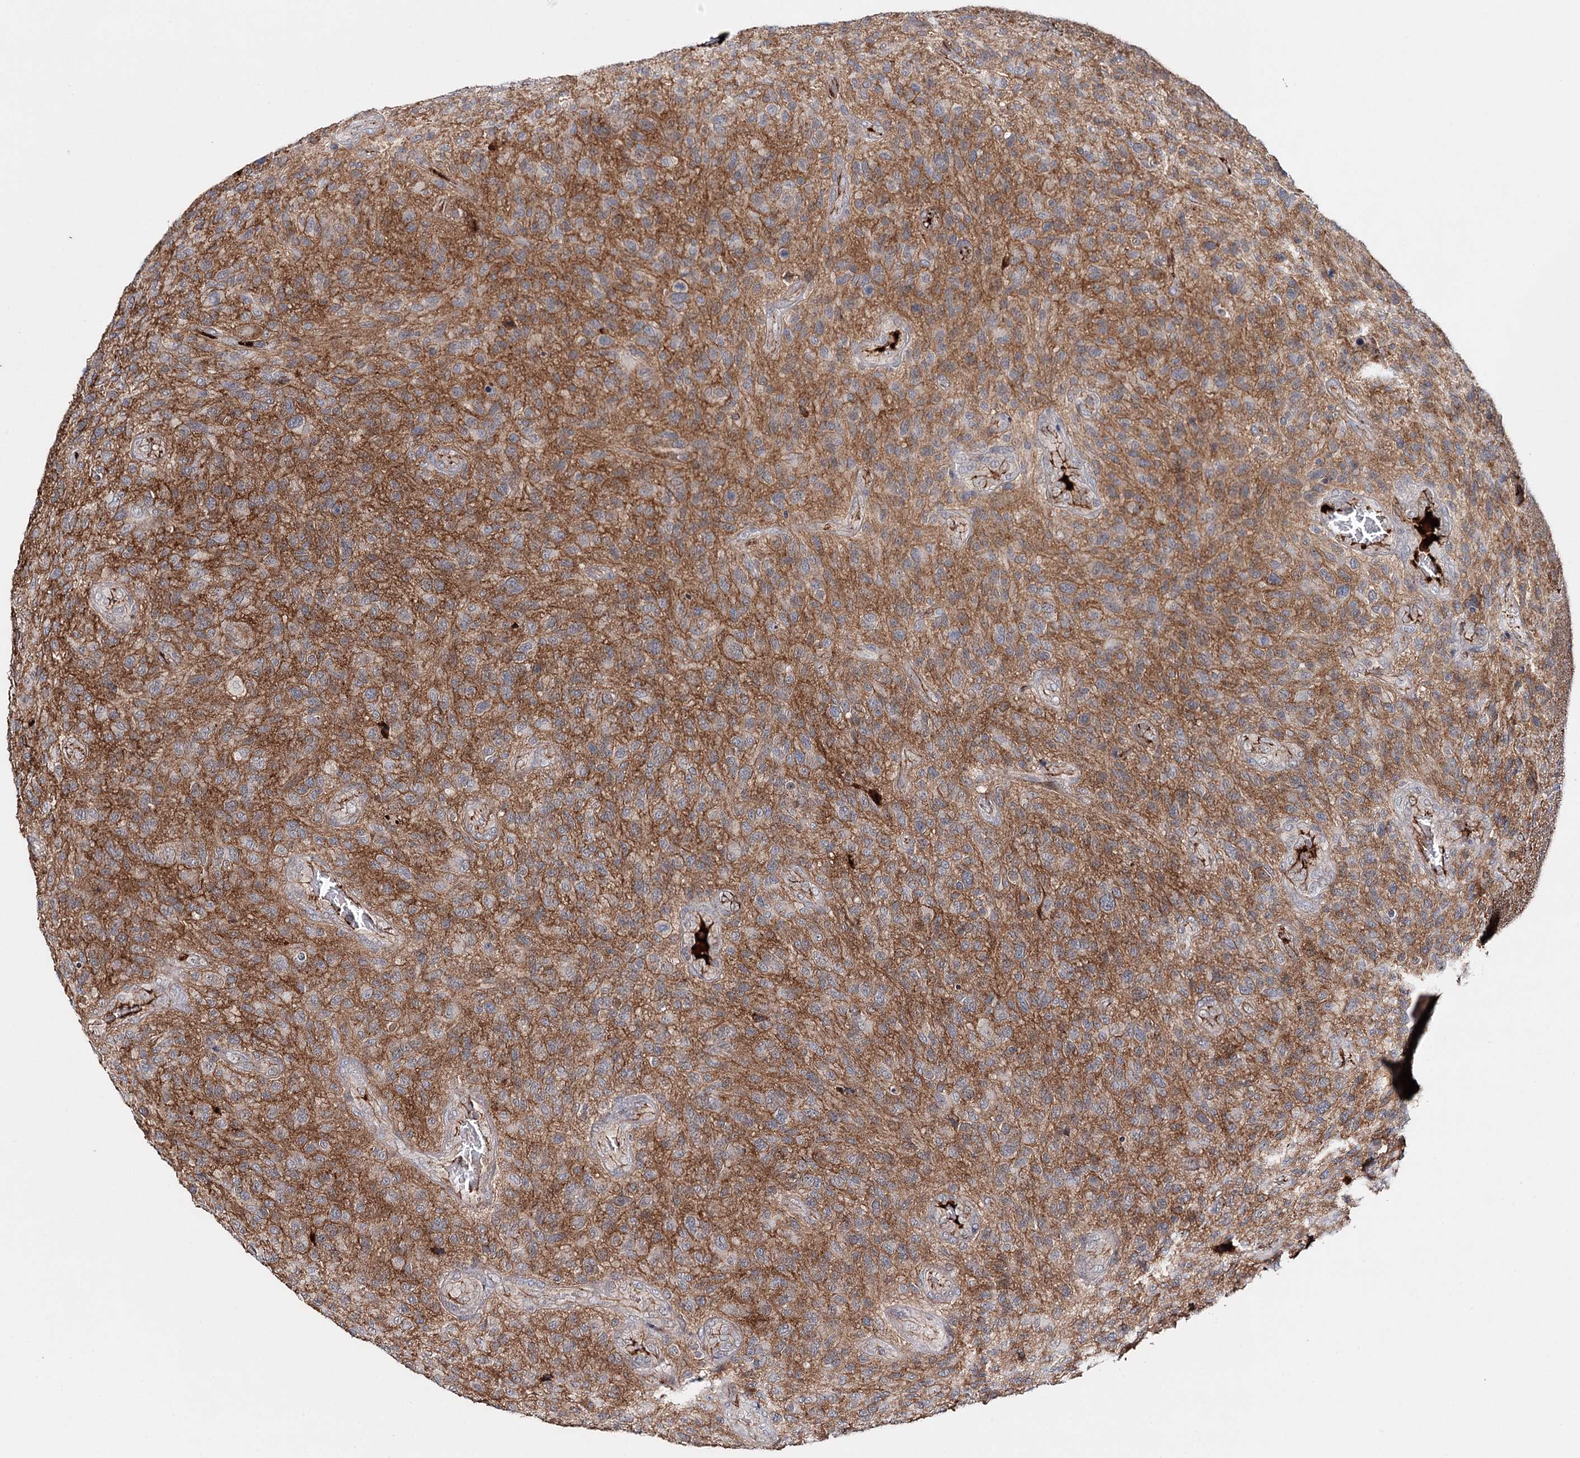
{"staining": {"intensity": "negative", "quantity": "none", "location": "none"}, "tissue": "glioma", "cell_type": "Tumor cells", "image_type": "cancer", "snomed": [{"axis": "morphology", "description": "Glioma, malignant, High grade"}, {"axis": "topography", "description": "Brain"}], "caption": "Immunohistochemistry of malignant glioma (high-grade) shows no expression in tumor cells.", "gene": "PKP4", "patient": {"sex": "male", "age": 47}}